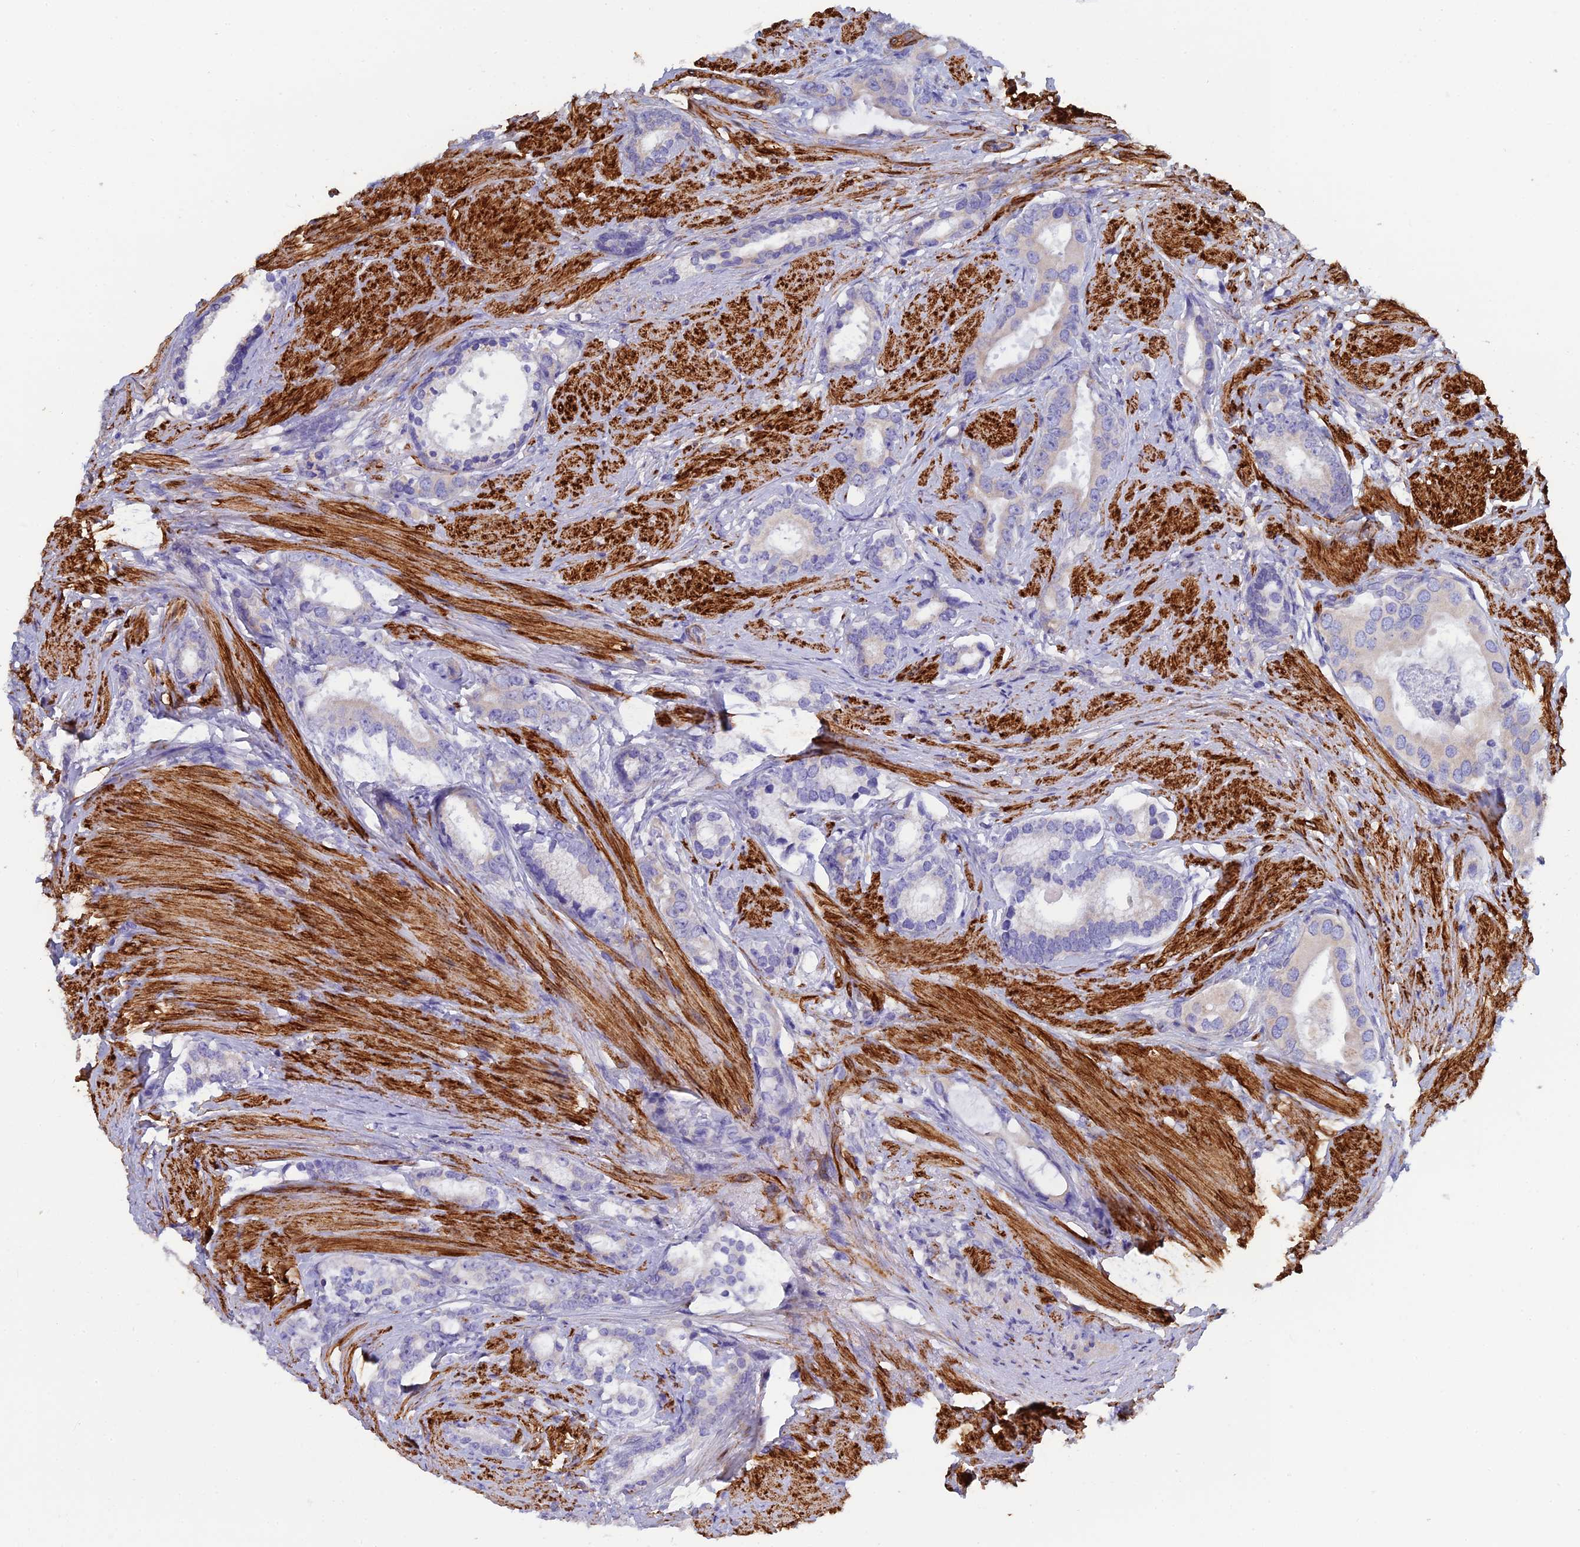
{"staining": {"intensity": "negative", "quantity": "none", "location": "none"}, "tissue": "prostate cancer", "cell_type": "Tumor cells", "image_type": "cancer", "snomed": [{"axis": "morphology", "description": "Adenocarcinoma, Low grade"}, {"axis": "topography", "description": "Prostate"}], "caption": "An image of human prostate adenocarcinoma (low-grade) is negative for staining in tumor cells.", "gene": "PCDHA8", "patient": {"sex": "male", "age": 71}}